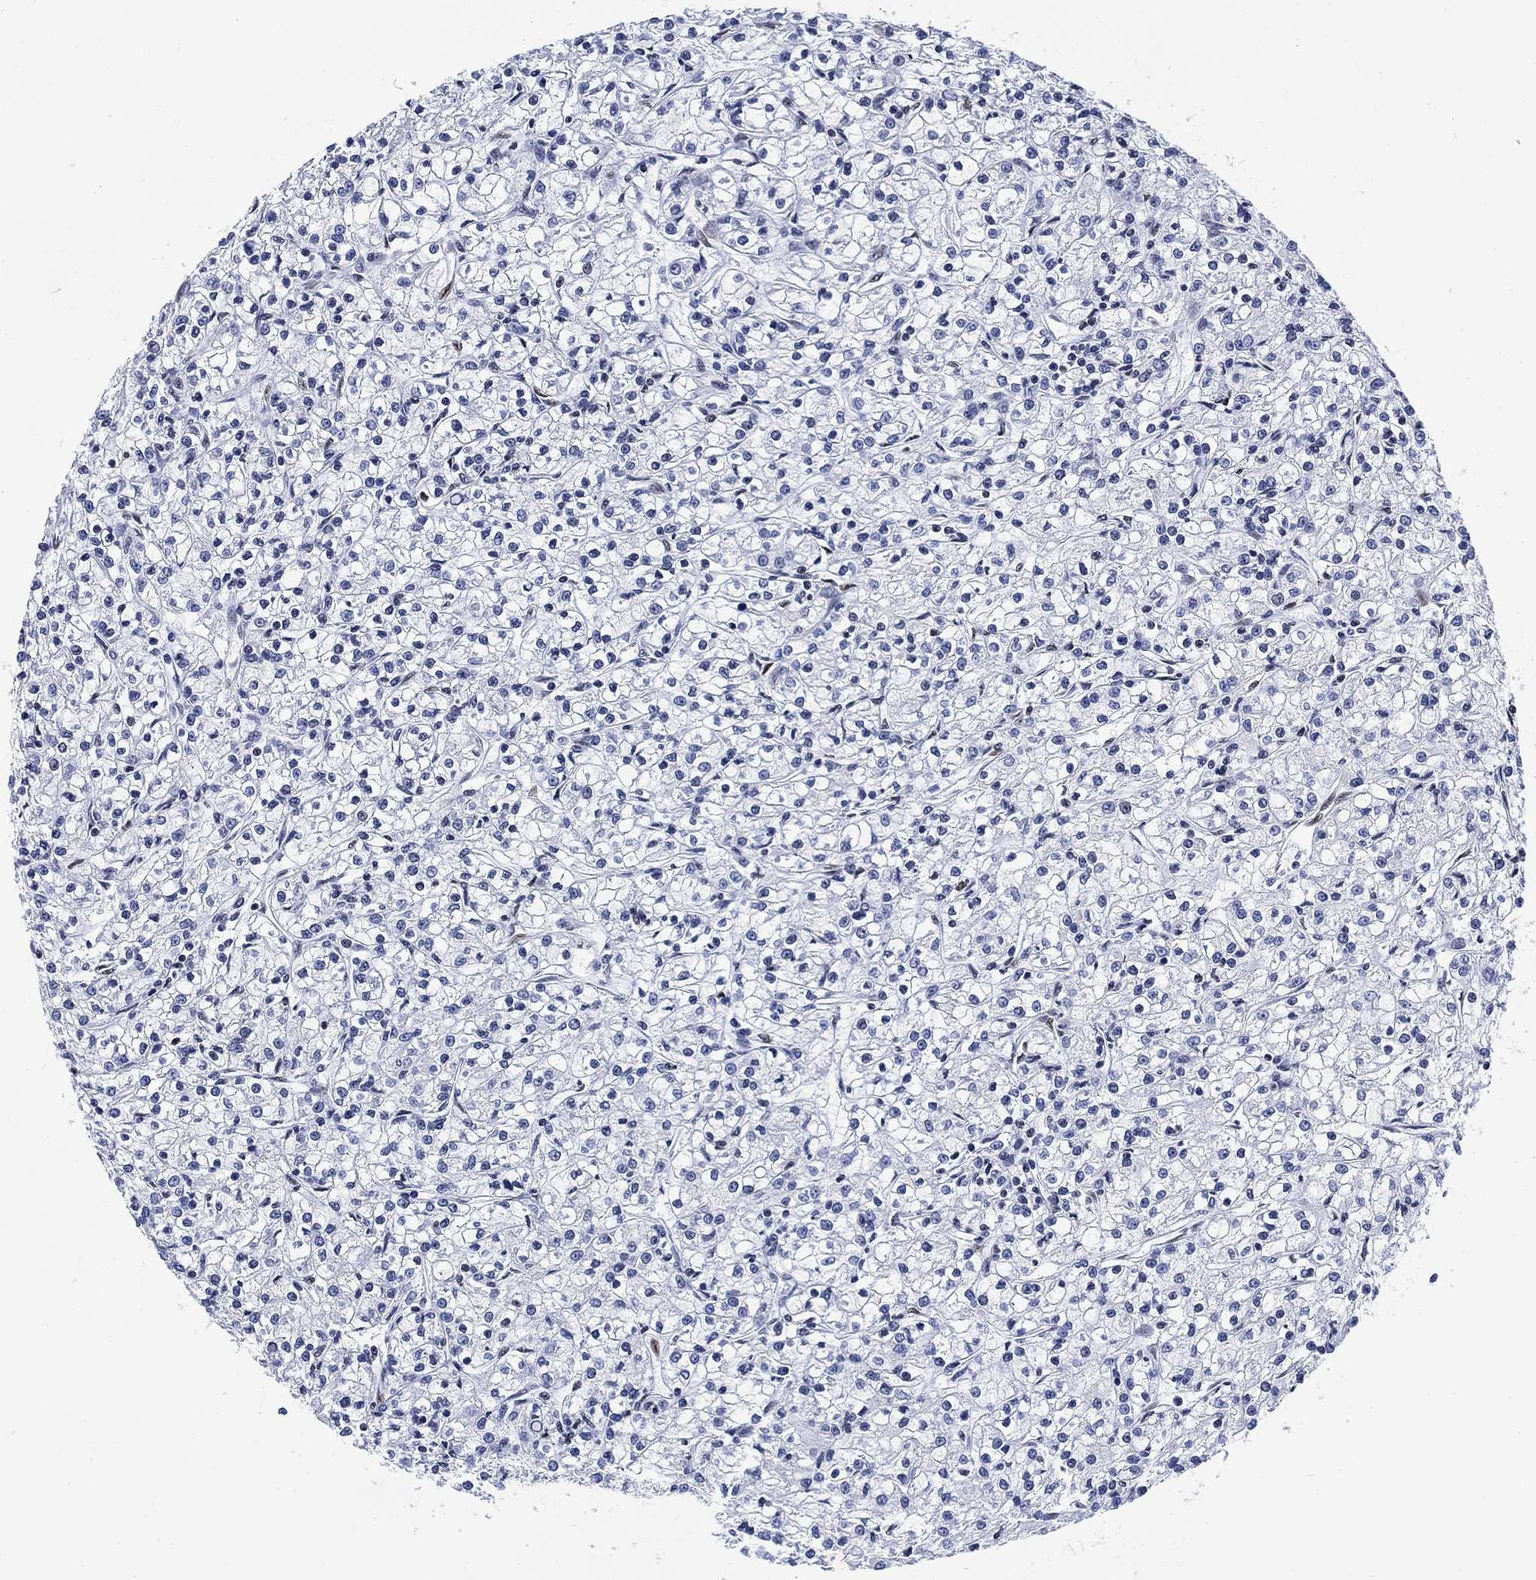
{"staining": {"intensity": "negative", "quantity": "none", "location": "none"}, "tissue": "renal cancer", "cell_type": "Tumor cells", "image_type": "cancer", "snomed": [{"axis": "morphology", "description": "Adenocarcinoma, NOS"}, {"axis": "topography", "description": "Kidney"}], "caption": "A photomicrograph of renal adenocarcinoma stained for a protein displays no brown staining in tumor cells. (IHC, brightfield microscopy, high magnification).", "gene": "H1-10", "patient": {"sex": "female", "age": 59}}